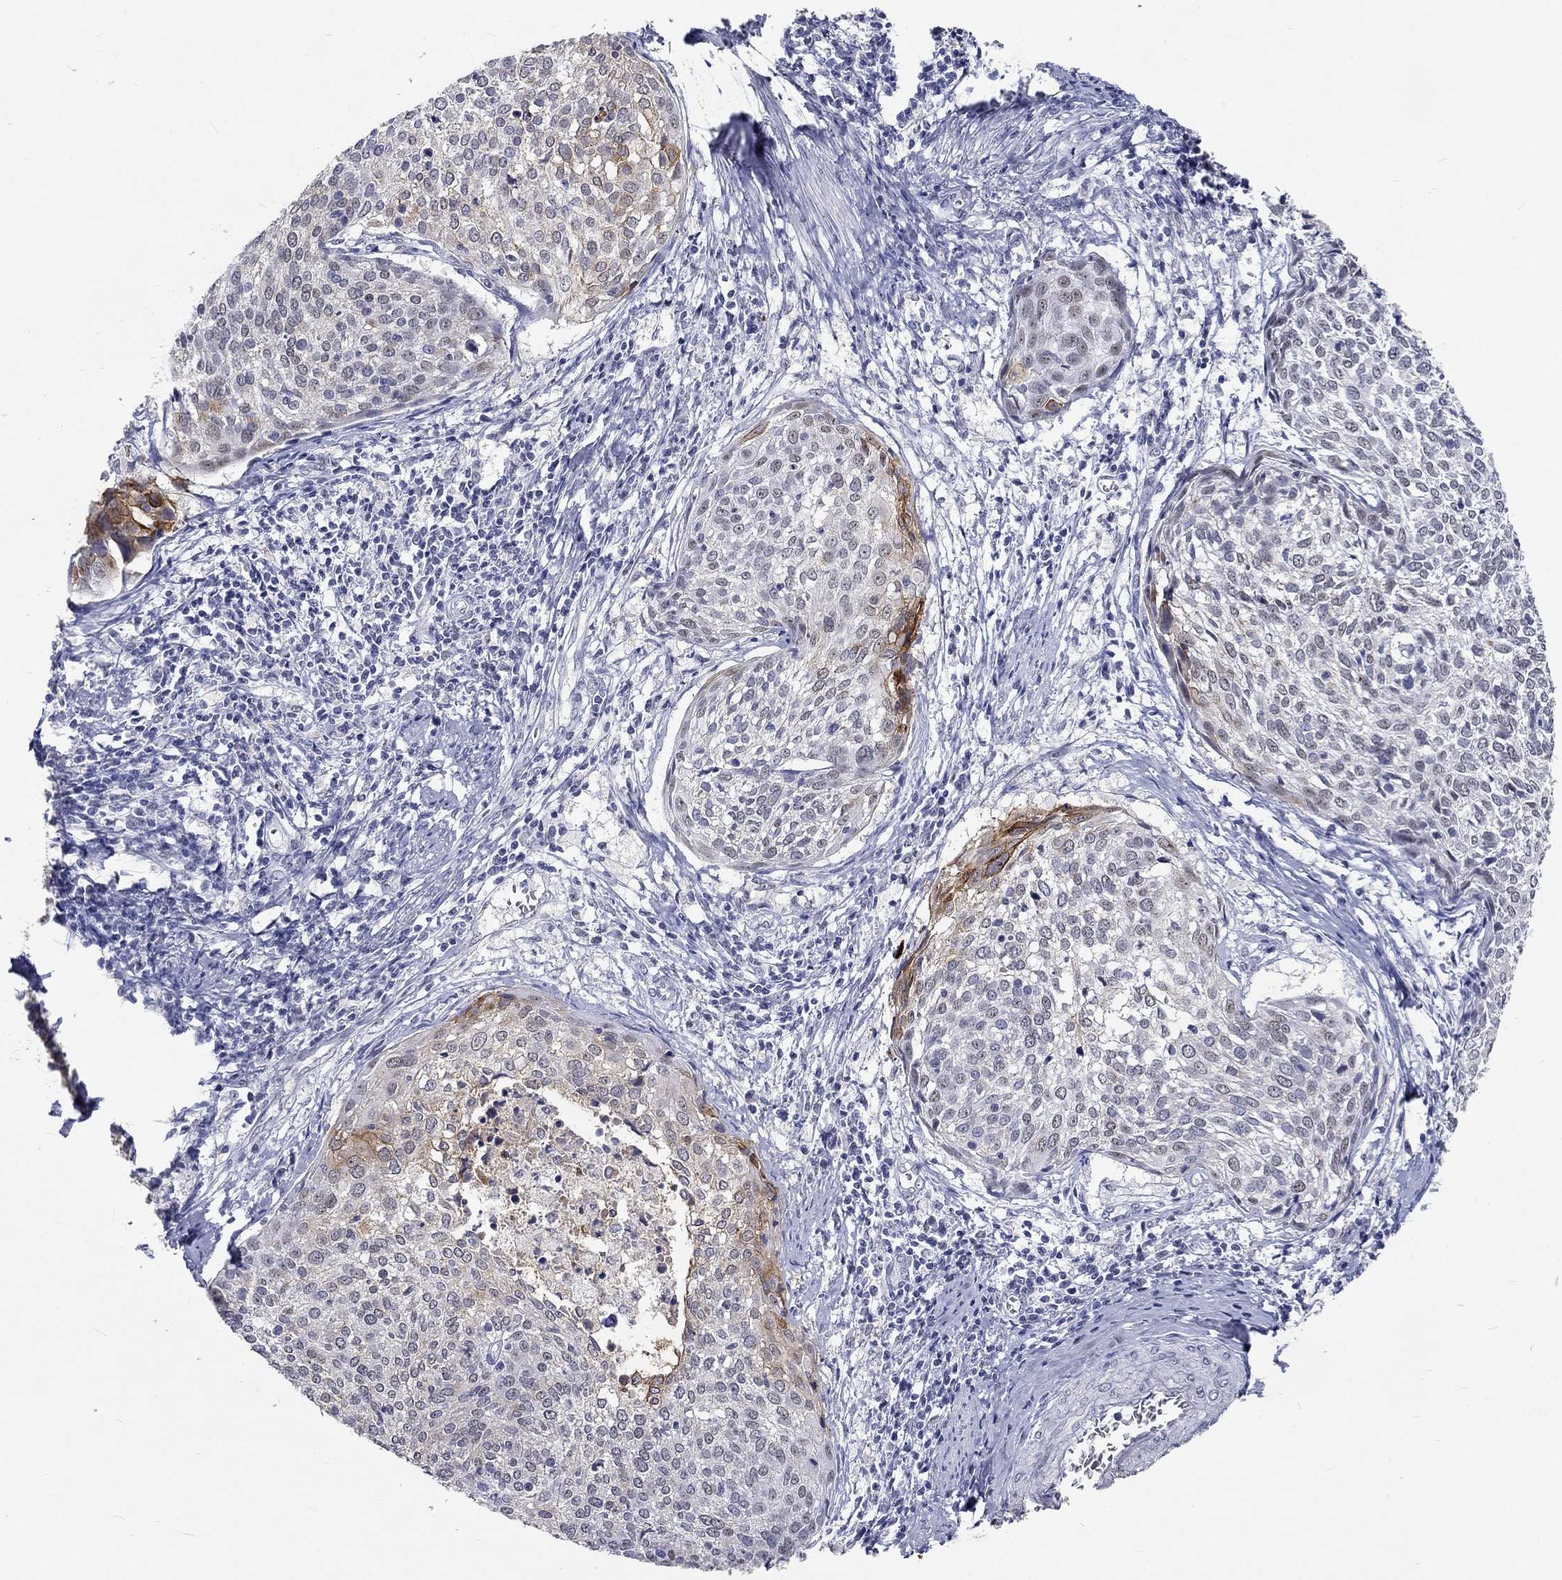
{"staining": {"intensity": "moderate", "quantity": "<25%", "location": "cytoplasmic/membranous"}, "tissue": "cervical cancer", "cell_type": "Tumor cells", "image_type": "cancer", "snomed": [{"axis": "morphology", "description": "Squamous cell carcinoma, NOS"}, {"axis": "topography", "description": "Cervix"}], "caption": "Immunohistochemical staining of squamous cell carcinoma (cervical) shows low levels of moderate cytoplasmic/membranous protein expression in approximately <25% of tumor cells. The protein of interest is shown in brown color, while the nuclei are stained blue.", "gene": "GRIN1", "patient": {"sex": "female", "age": 39}}